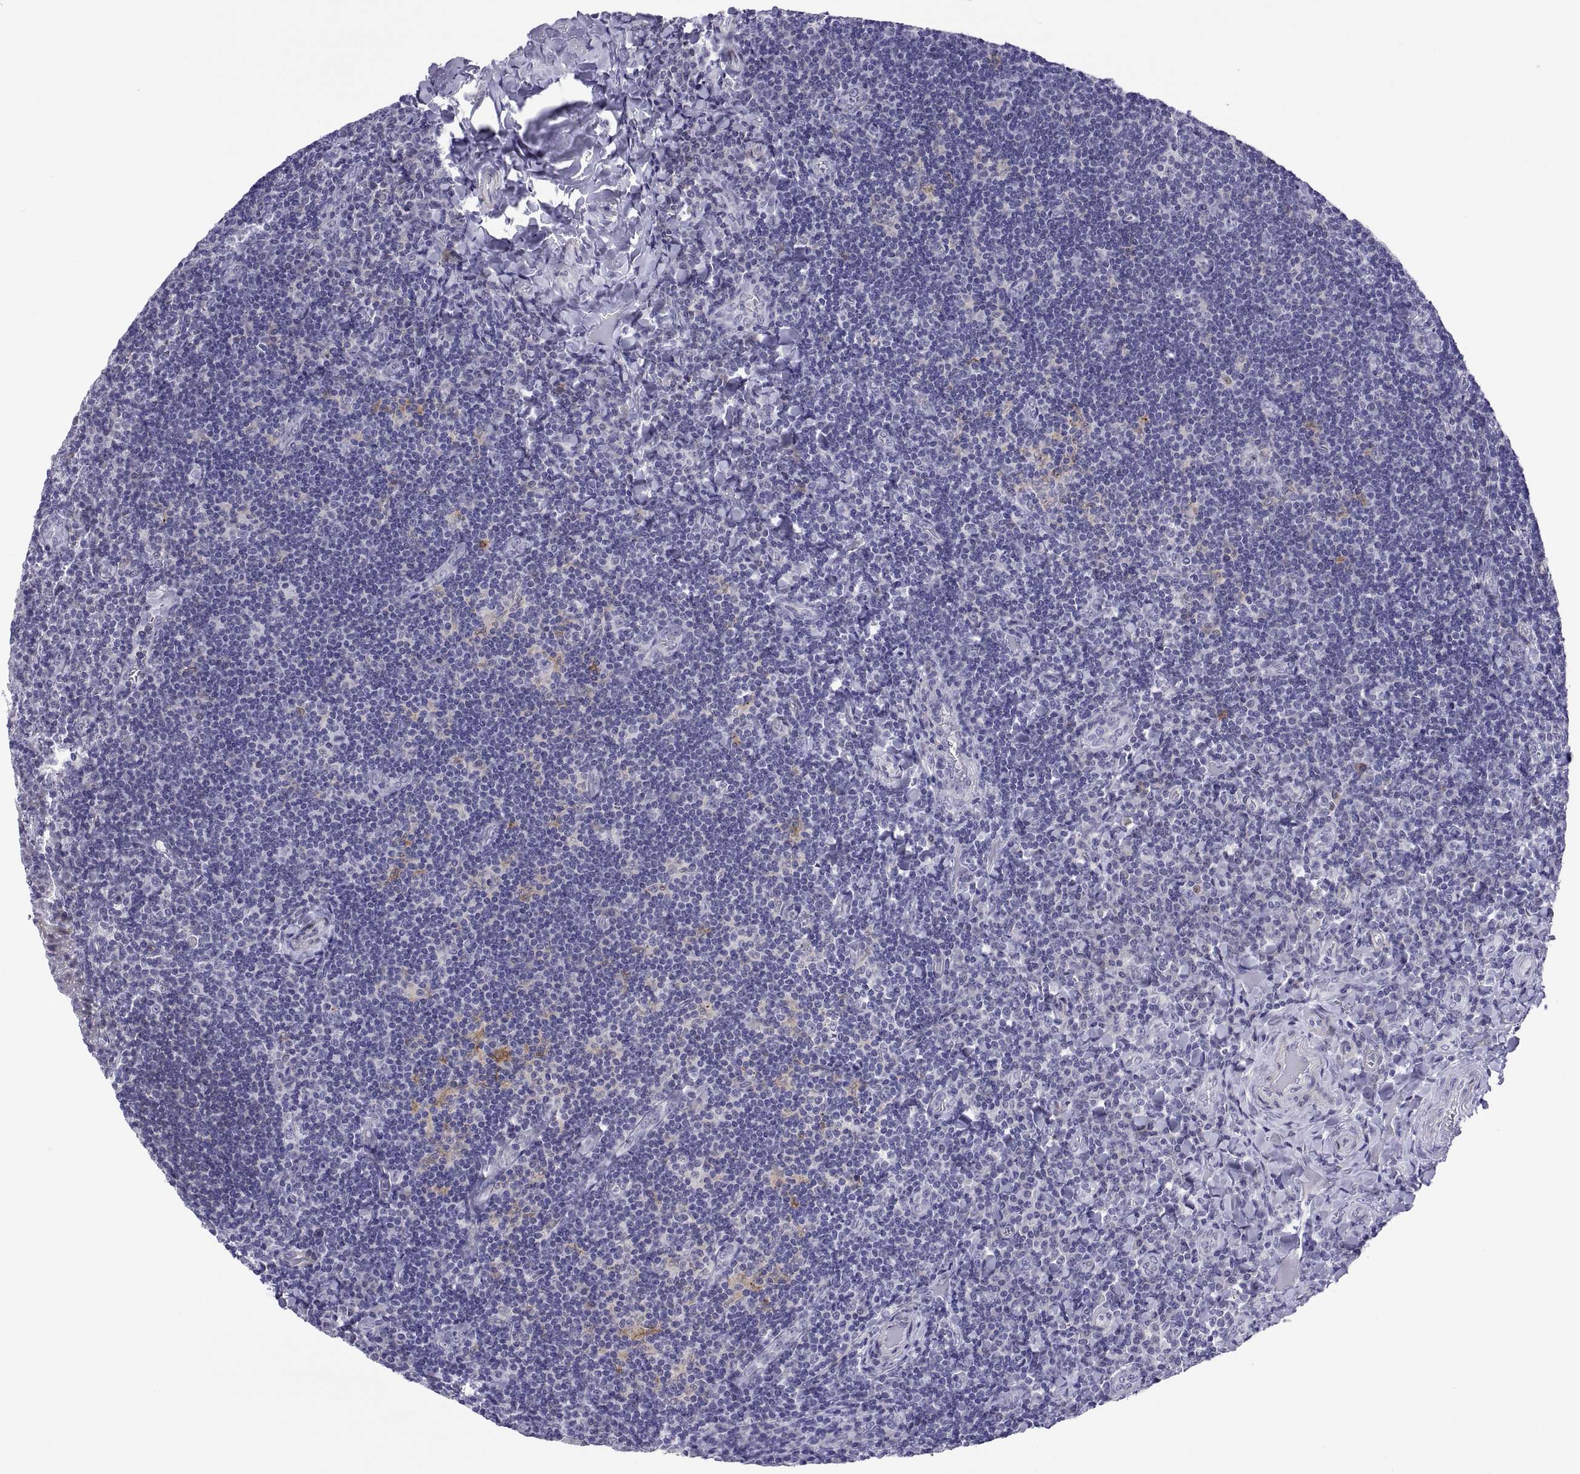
{"staining": {"intensity": "negative", "quantity": "none", "location": "none"}, "tissue": "tonsil", "cell_type": "Germinal center cells", "image_type": "normal", "snomed": [{"axis": "morphology", "description": "Normal tissue, NOS"}, {"axis": "morphology", "description": "Inflammation, NOS"}, {"axis": "topography", "description": "Tonsil"}], "caption": "High magnification brightfield microscopy of unremarkable tonsil stained with DAB (brown) and counterstained with hematoxylin (blue): germinal center cells show no significant expression.", "gene": "CHCT1", "patient": {"sex": "female", "age": 31}}